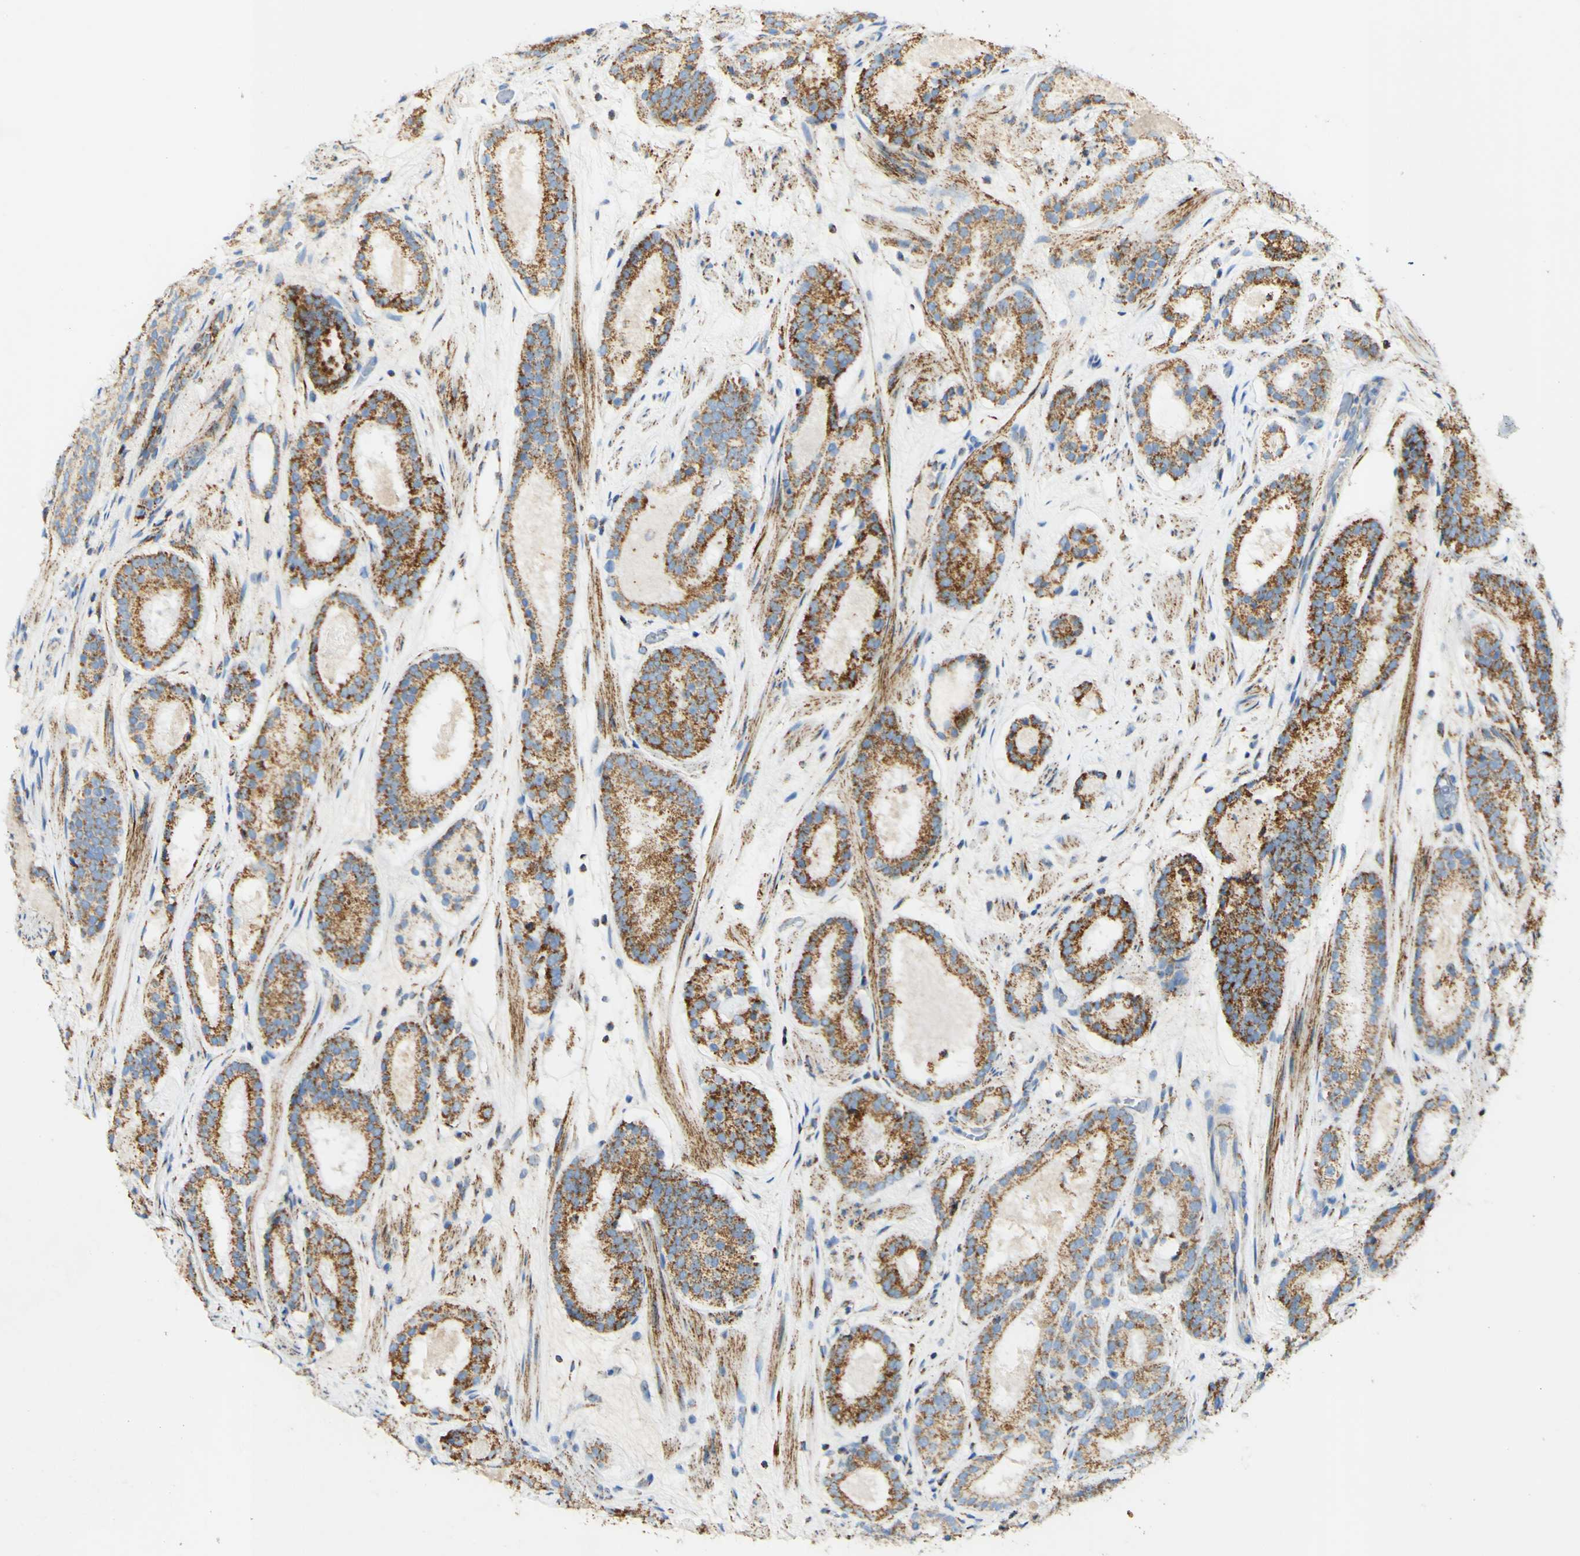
{"staining": {"intensity": "strong", "quantity": ">75%", "location": "cytoplasmic/membranous"}, "tissue": "prostate cancer", "cell_type": "Tumor cells", "image_type": "cancer", "snomed": [{"axis": "morphology", "description": "Adenocarcinoma, Low grade"}, {"axis": "topography", "description": "Prostate"}], "caption": "Human prostate cancer stained for a protein (brown) reveals strong cytoplasmic/membranous positive positivity in approximately >75% of tumor cells.", "gene": "OXCT1", "patient": {"sex": "male", "age": 69}}